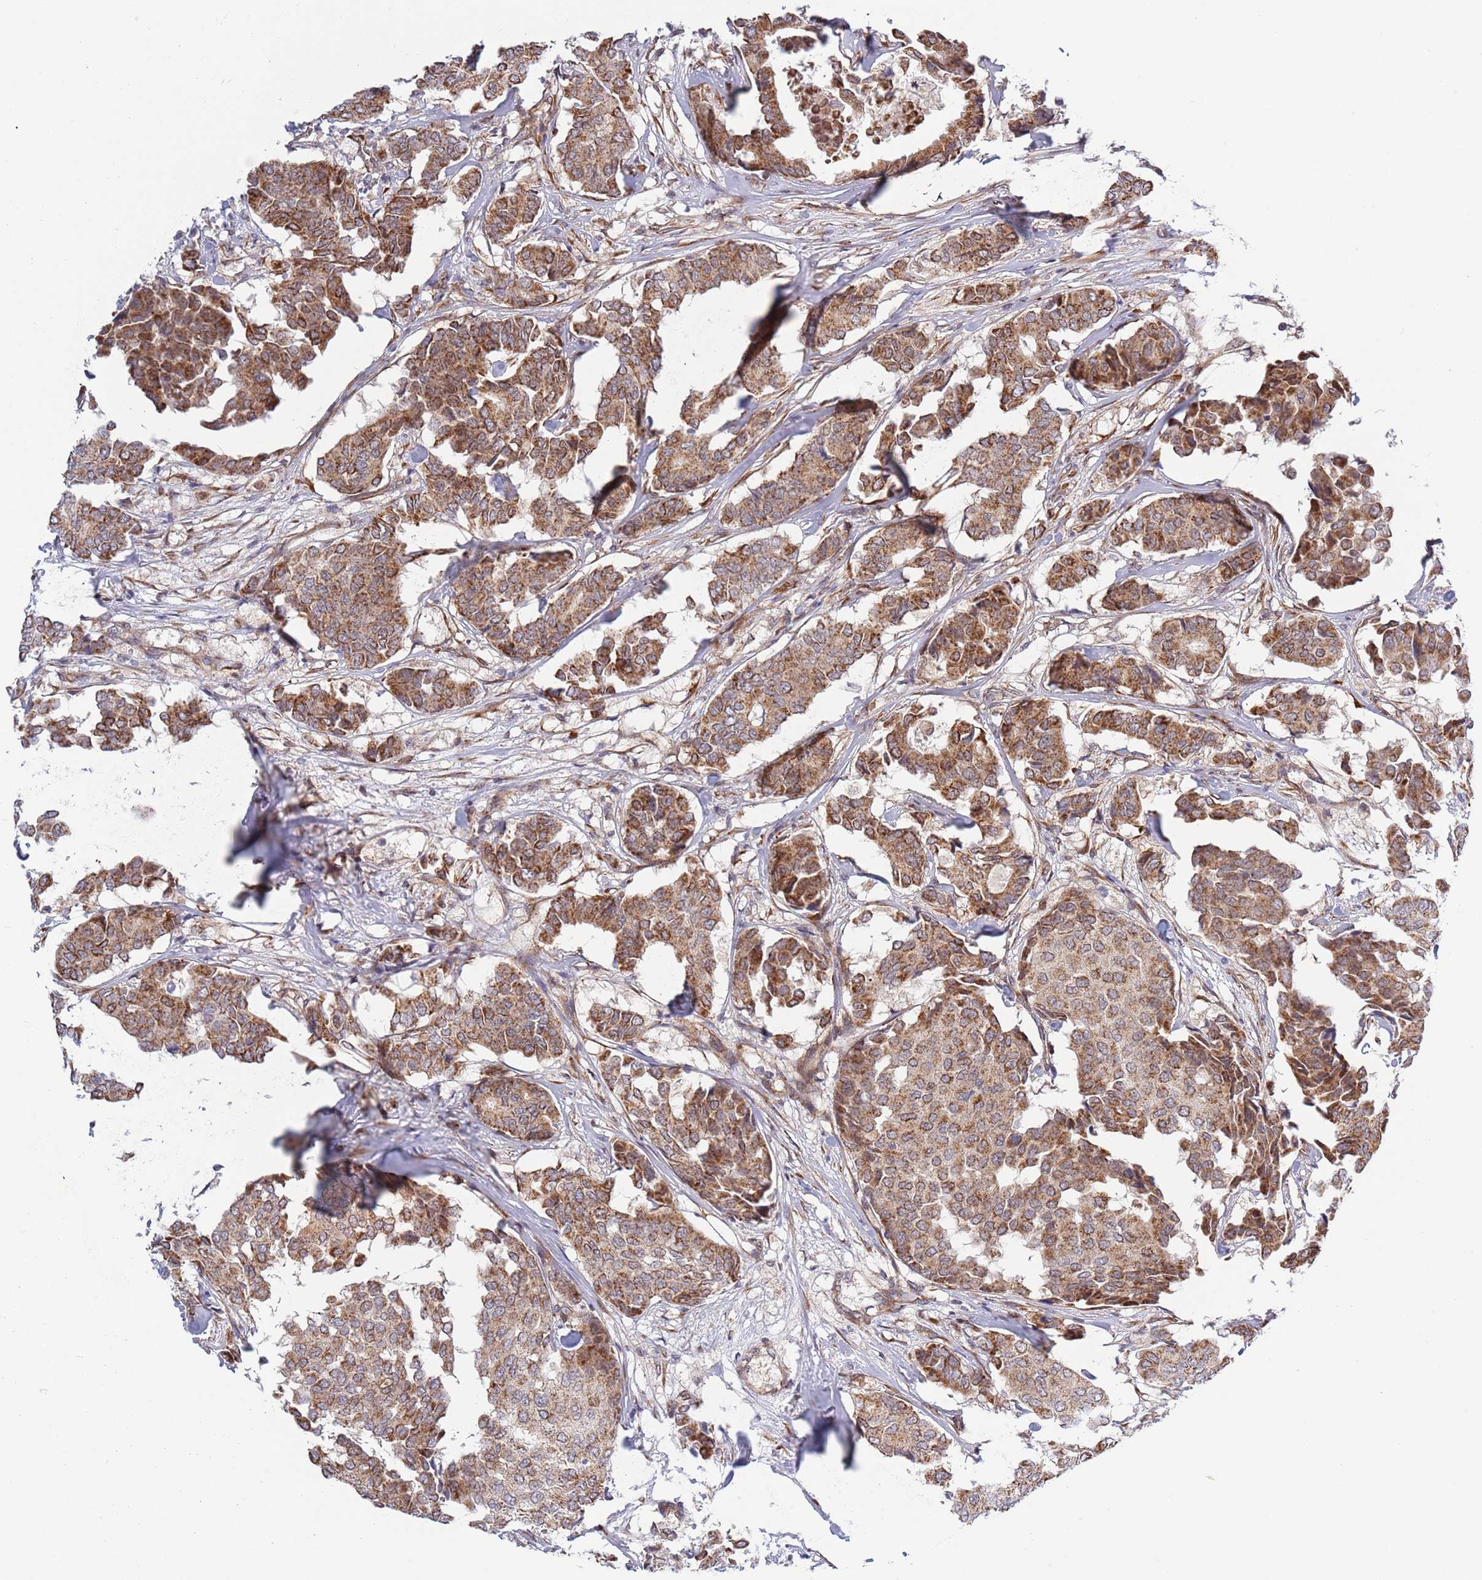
{"staining": {"intensity": "moderate", "quantity": ">75%", "location": "cytoplasmic/membranous"}, "tissue": "breast cancer", "cell_type": "Tumor cells", "image_type": "cancer", "snomed": [{"axis": "morphology", "description": "Duct carcinoma"}, {"axis": "topography", "description": "Breast"}], "caption": "Brown immunohistochemical staining in infiltrating ductal carcinoma (breast) reveals moderate cytoplasmic/membranous staining in about >75% of tumor cells.", "gene": "TBX10", "patient": {"sex": "female", "age": 75}}